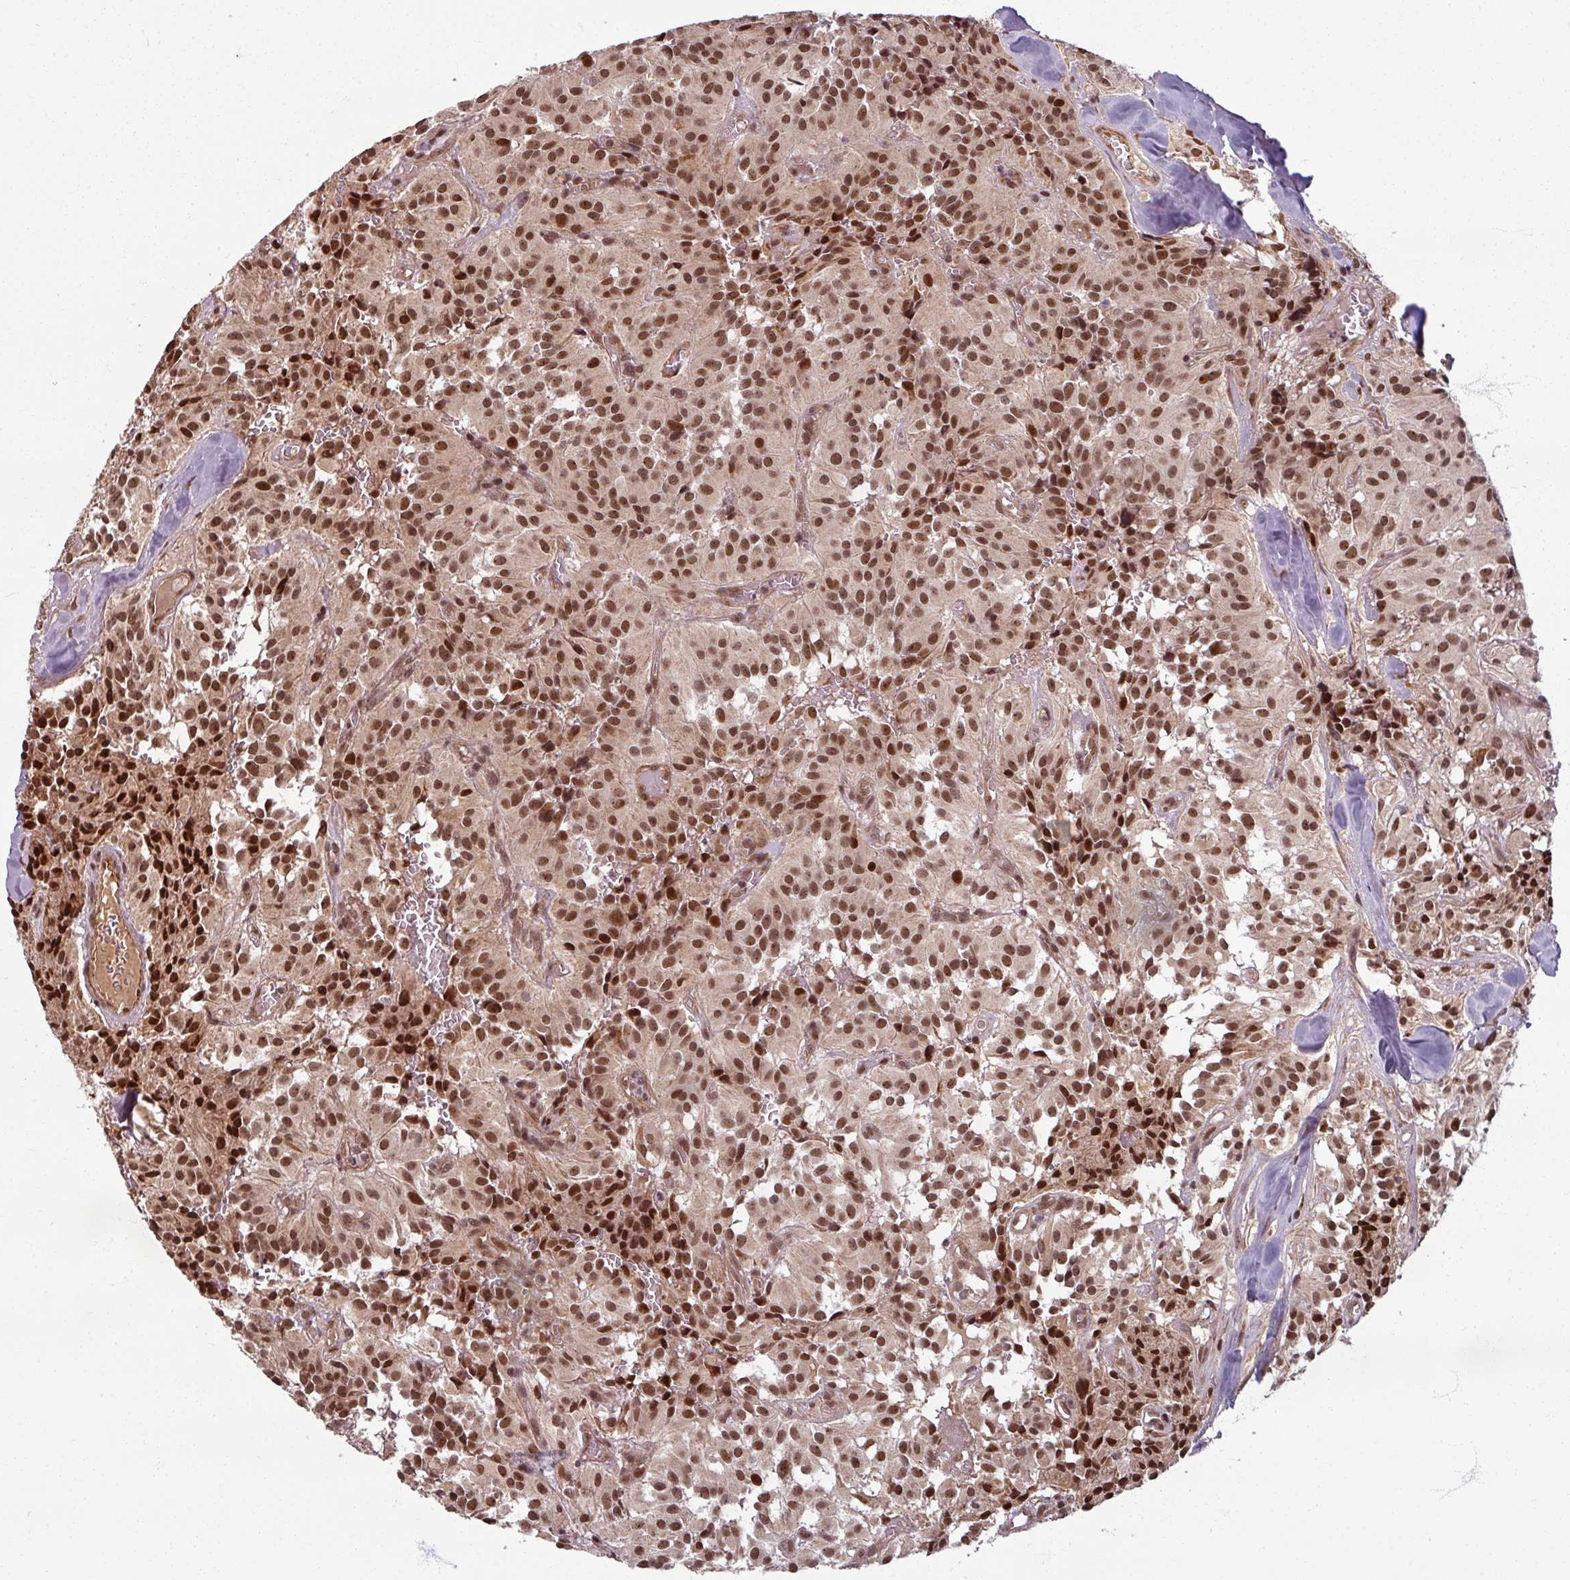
{"staining": {"intensity": "strong", "quantity": ">75%", "location": "nuclear"}, "tissue": "glioma", "cell_type": "Tumor cells", "image_type": "cancer", "snomed": [{"axis": "morphology", "description": "Glioma, malignant, Low grade"}, {"axis": "topography", "description": "Brain"}], "caption": "Malignant glioma (low-grade) stained for a protein (brown) exhibits strong nuclear positive positivity in approximately >75% of tumor cells.", "gene": "SWI5", "patient": {"sex": "male", "age": 42}}